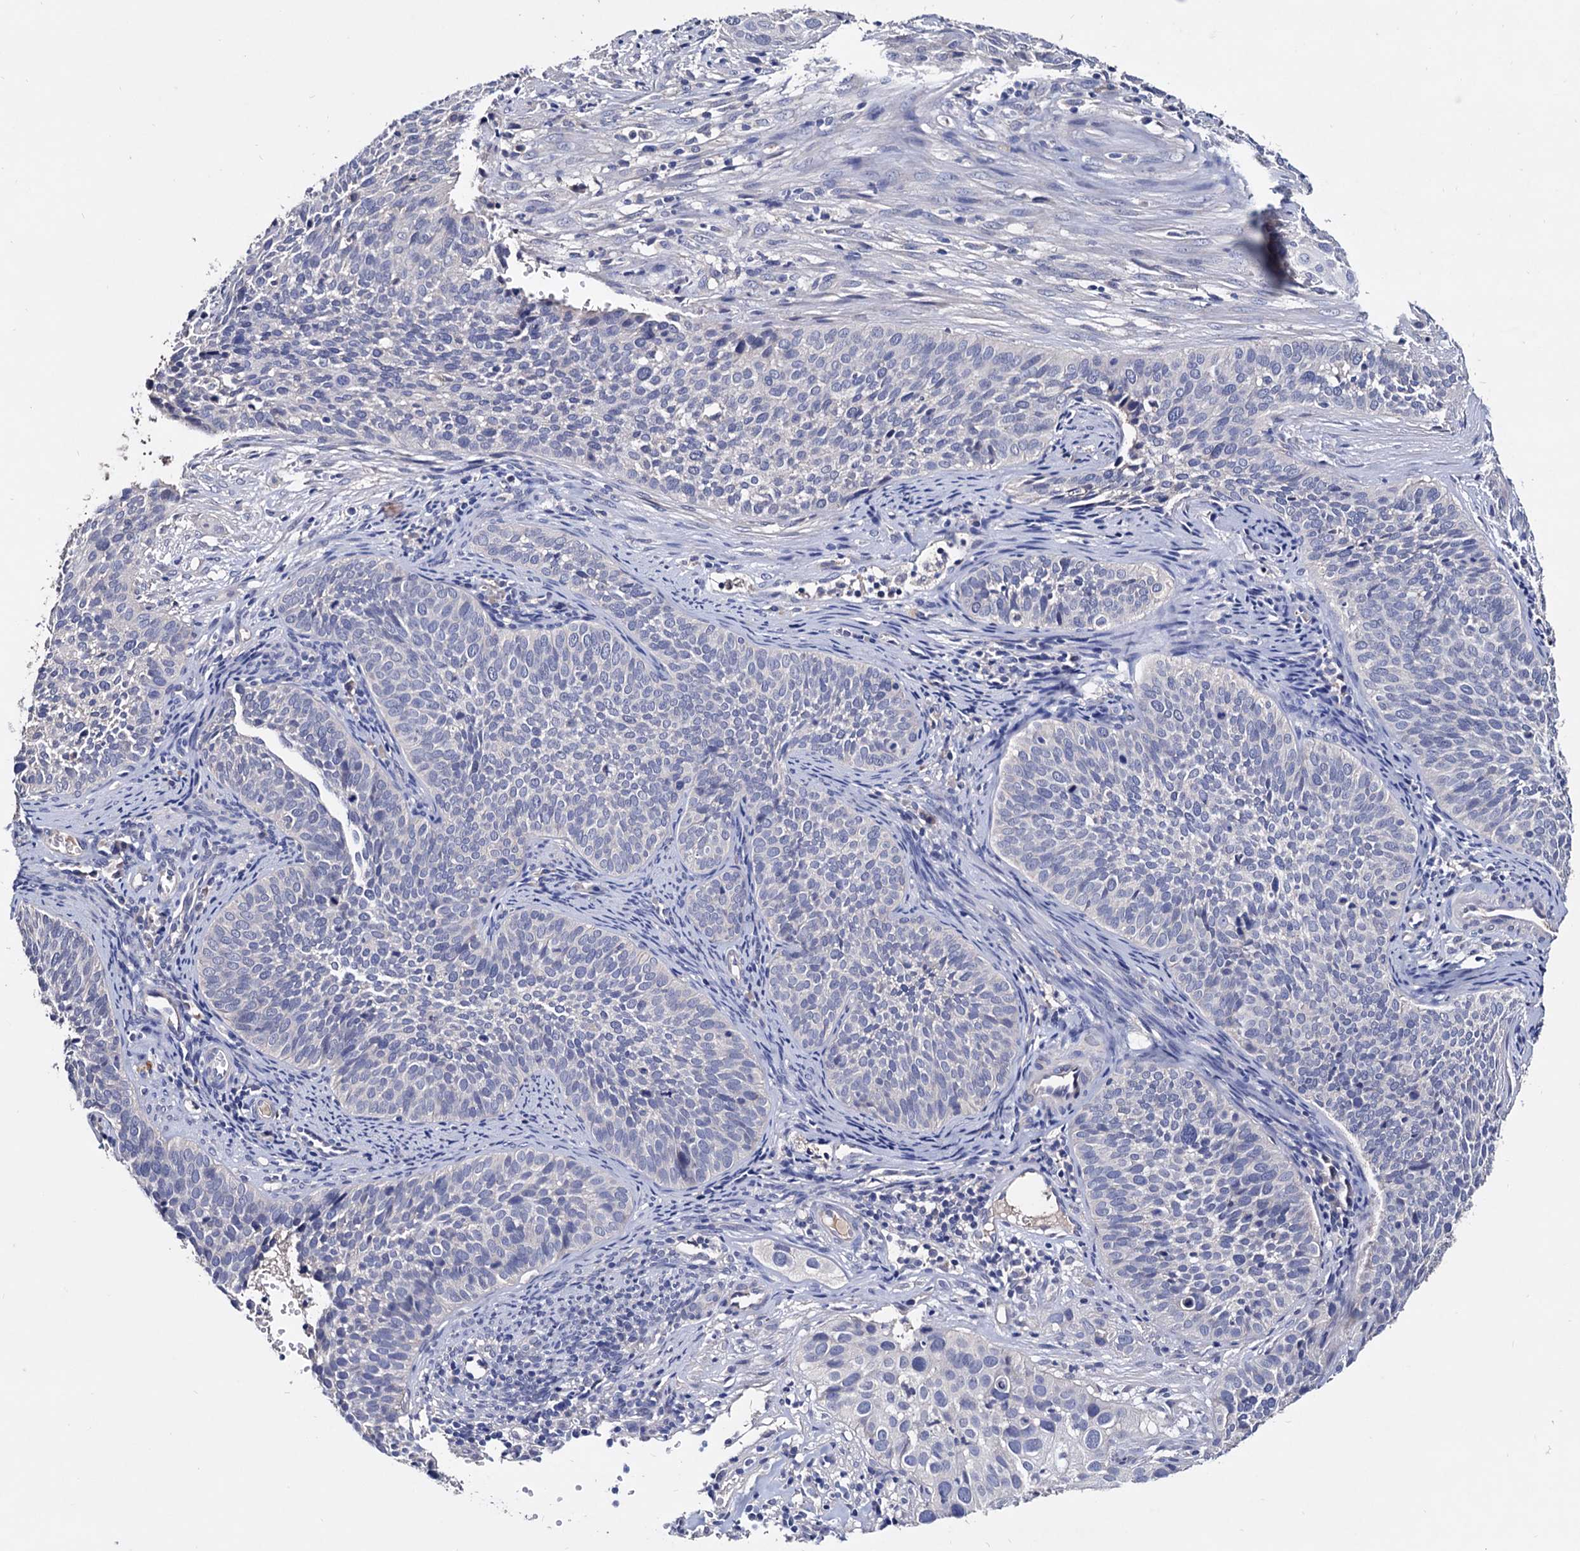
{"staining": {"intensity": "negative", "quantity": "none", "location": "none"}, "tissue": "cervical cancer", "cell_type": "Tumor cells", "image_type": "cancer", "snomed": [{"axis": "morphology", "description": "Squamous cell carcinoma, NOS"}, {"axis": "topography", "description": "Cervix"}], "caption": "IHC micrograph of cervical squamous cell carcinoma stained for a protein (brown), which exhibits no expression in tumor cells.", "gene": "NPAS4", "patient": {"sex": "female", "age": 34}}